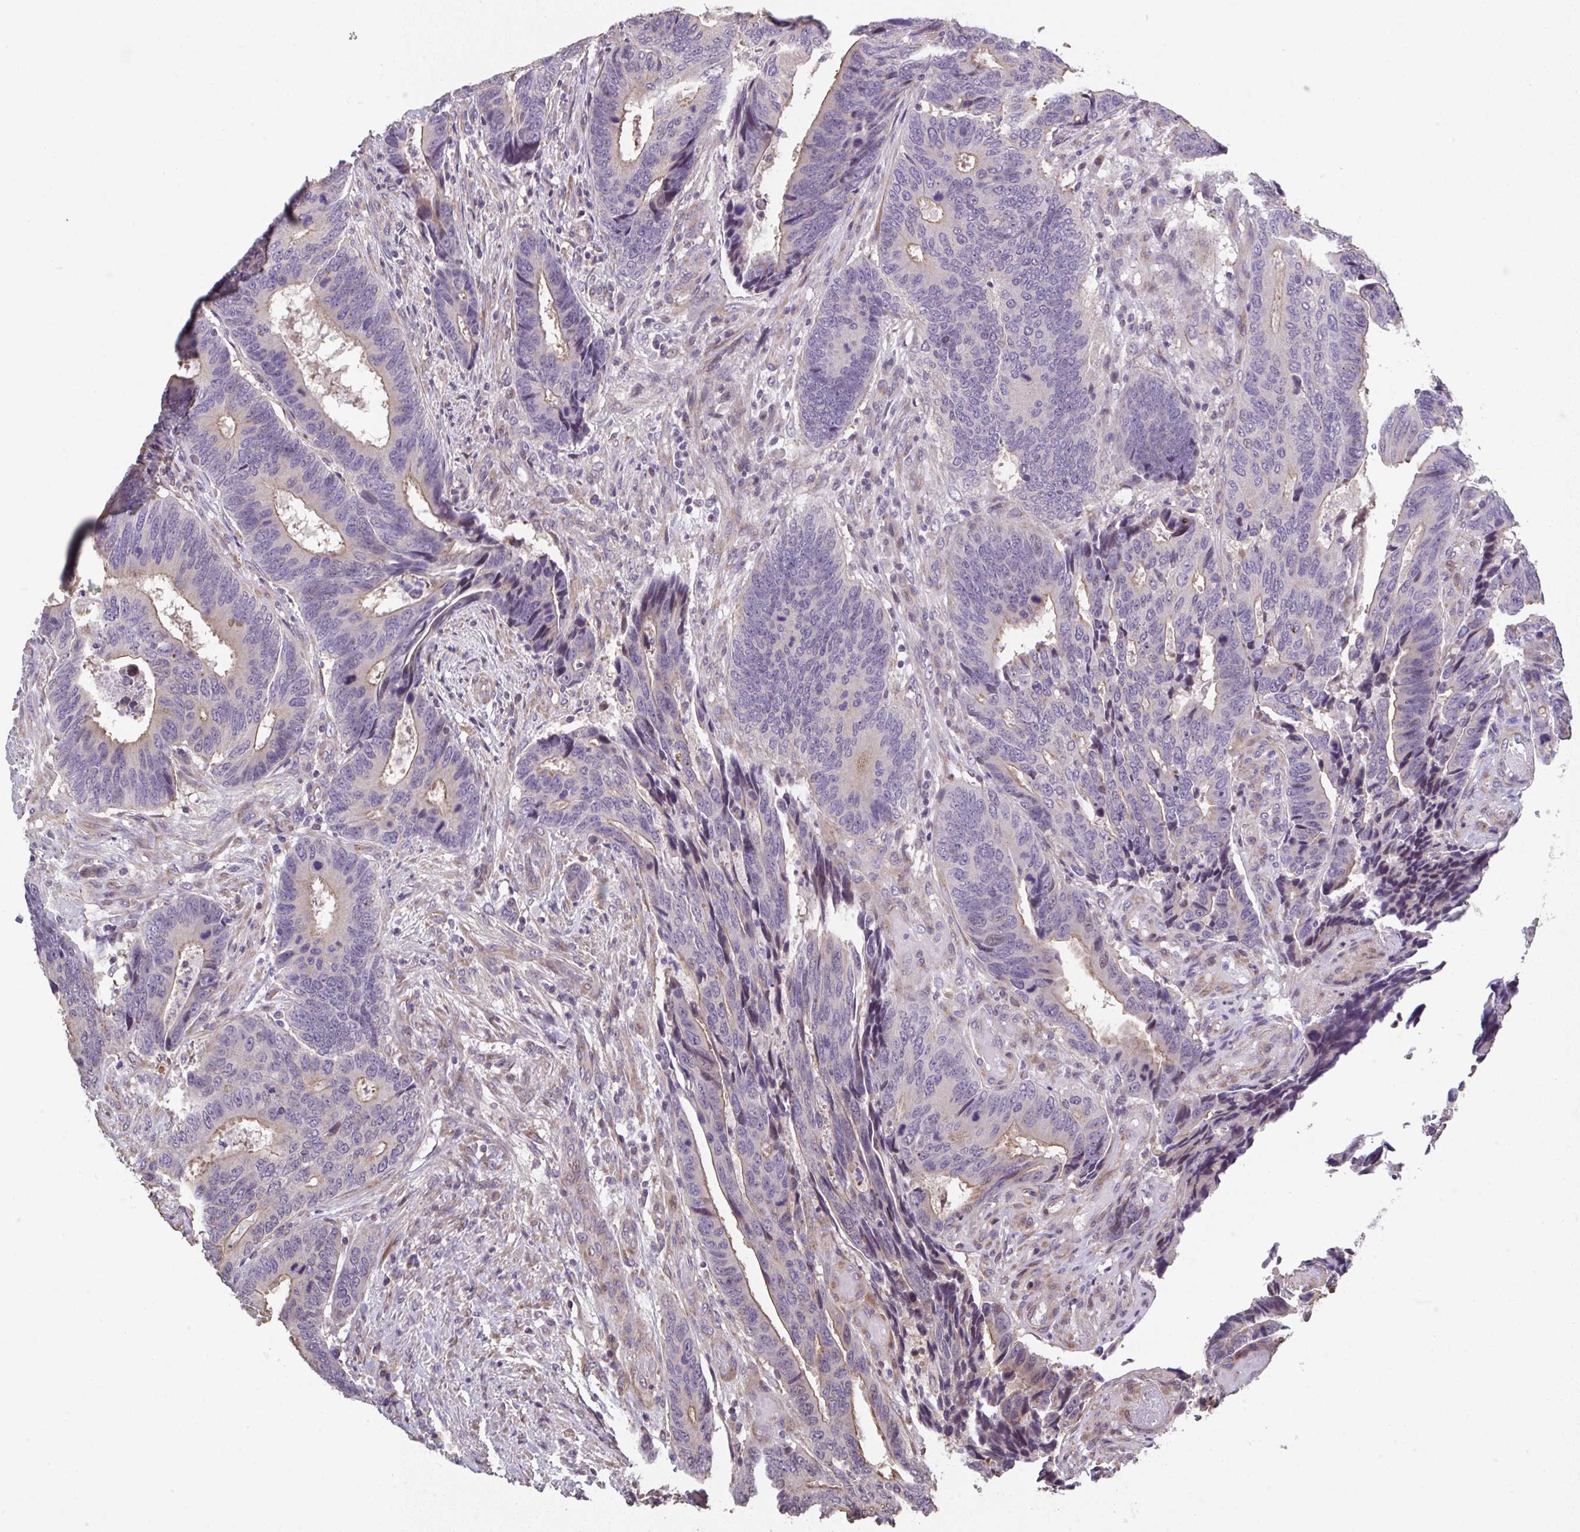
{"staining": {"intensity": "weak", "quantity": "25%-75%", "location": "cytoplasmic/membranous"}, "tissue": "colorectal cancer", "cell_type": "Tumor cells", "image_type": "cancer", "snomed": [{"axis": "morphology", "description": "Adenocarcinoma, NOS"}, {"axis": "topography", "description": "Colon"}], "caption": "Adenocarcinoma (colorectal) tissue shows weak cytoplasmic/membranous positivity in about 25%-75% of tumor cells", "gene": "RUNDC3B", "patient": {"sex": "male", "age": 87}}